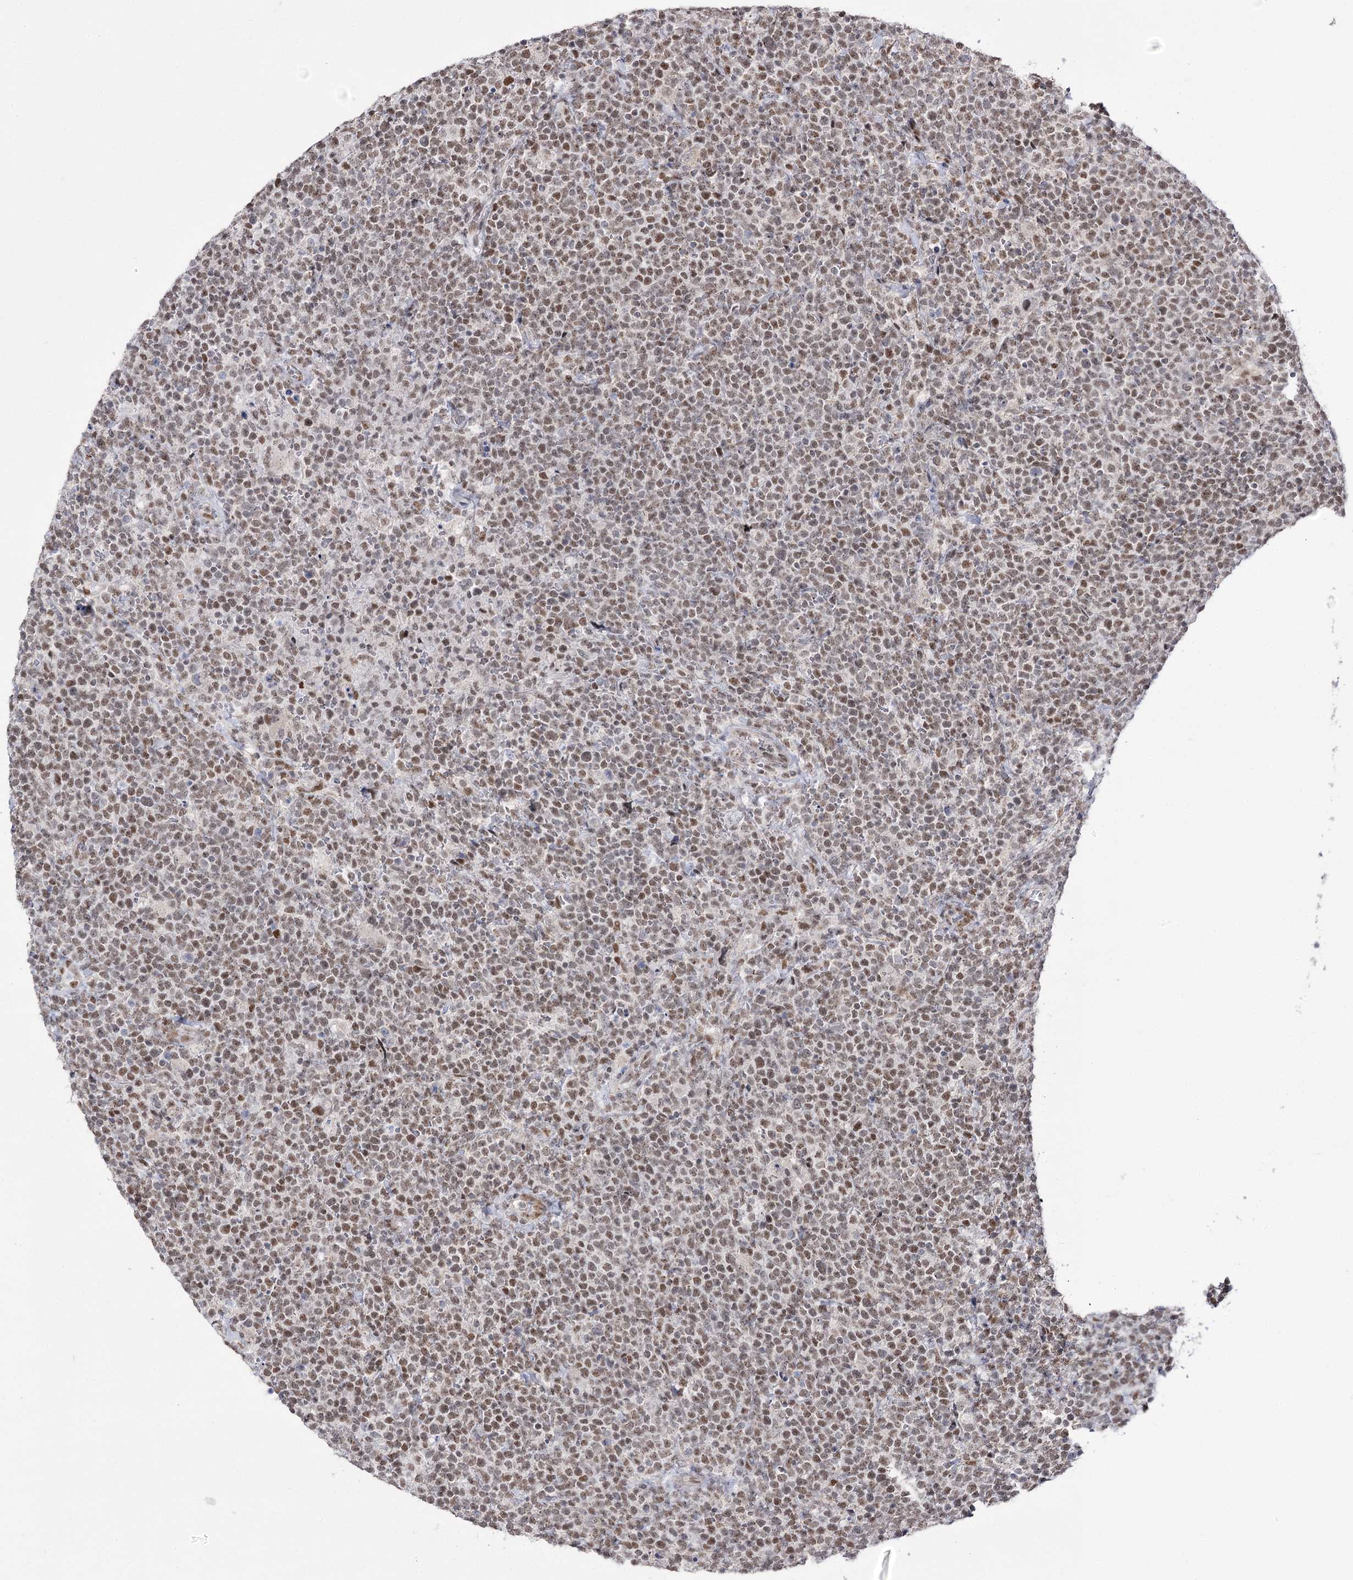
{"staining": {"intensity": "moderate", "quantity": ">75%", "location": "nuclear"}, "tissue": "lymphoma", "cell_type": "Tumor cells", "image_type": "cancer", "snomed": [{"axis": "morphology", "description": "Malignant lymphoma, non-Hodgkin's type, High grade"}, {"axis": "topography", "description": "Lymph node"}], "caption": "A histopathology image showing moderate nuclear positivity in about >75% of tumor cells in high-grade malignant lymphoma, non-Hodgkin's type, as visualized by brown immunohistochemical staining.", "gene": "VGLL4", "patient": {"sex": "male", "age": 61}}